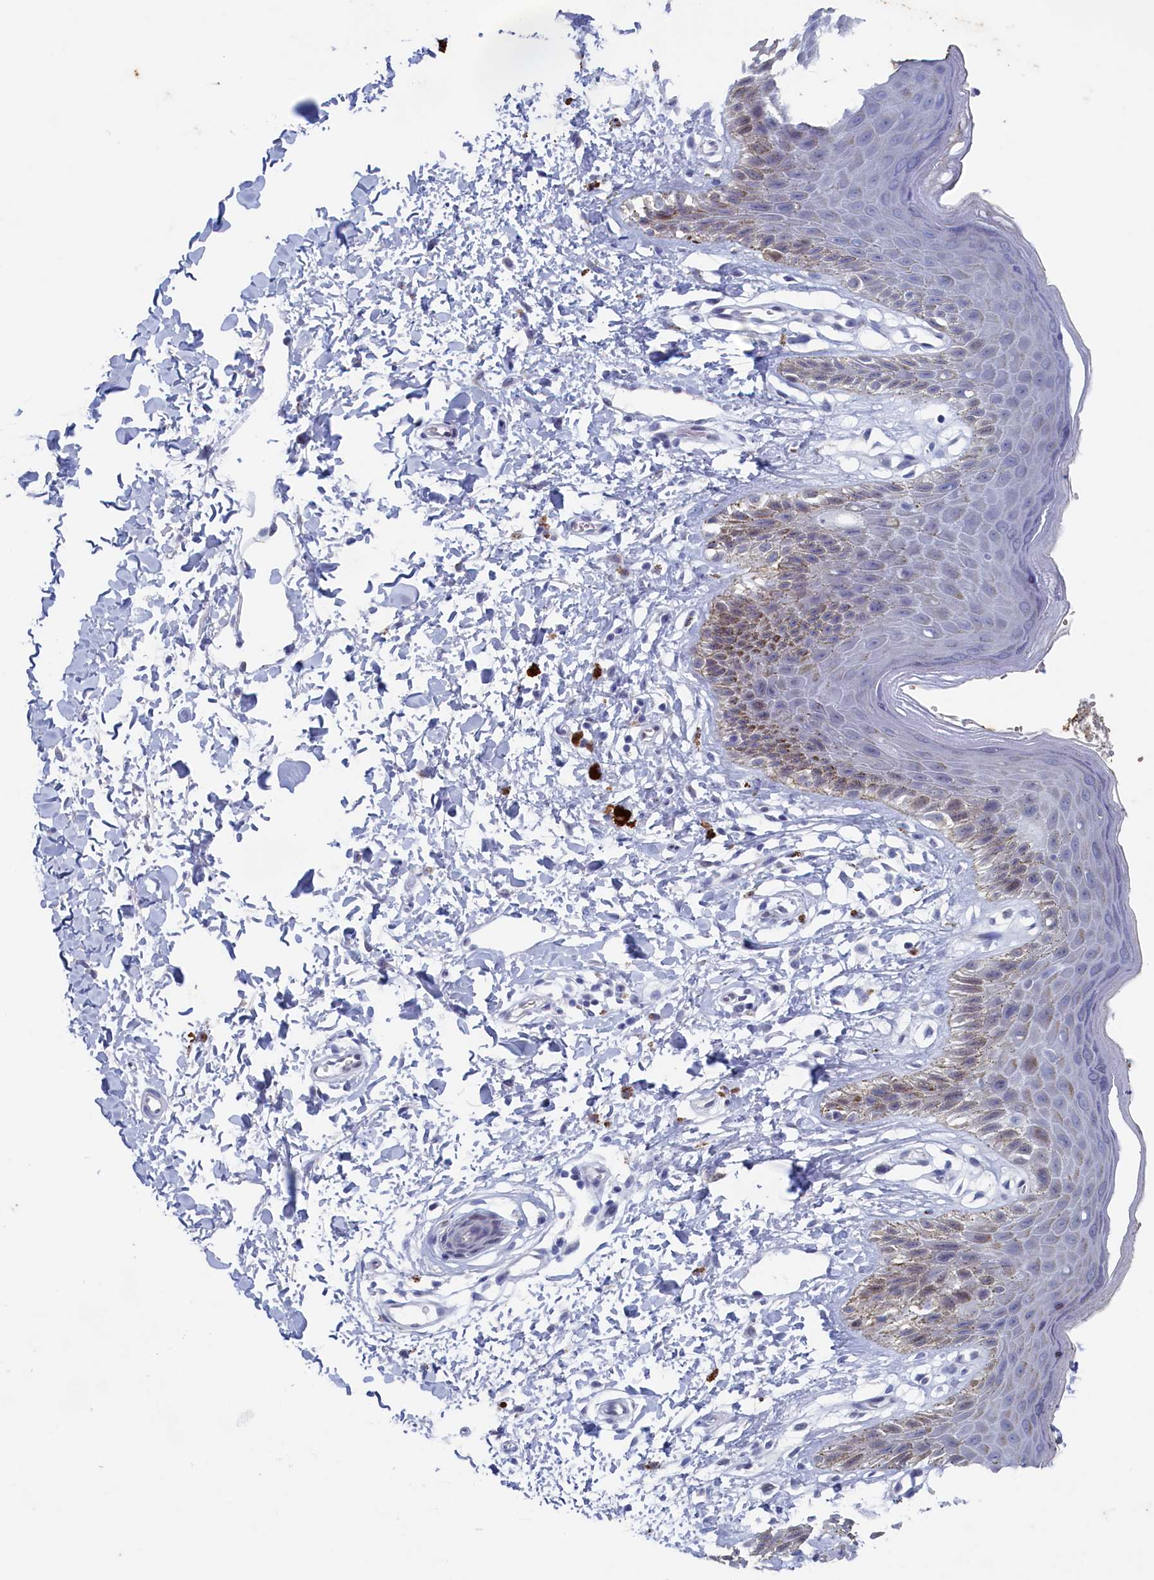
{"staining": {"intensity": "moderate", "quantity": "<25%", "location": "cytoplasmic/membranous,nuclear"}, "tissue": "skin", "cell_type": "Epidermal cells", "image_type": "normal", "snomed": [{"axis": "morphology", "description": "Normal tissue, NOS"}, {"axis": "topography", "description": "Anal"}], "caption": "Protein expression analysis of benign human skin reveals moderate cytoplasmic/membranous,nuclear expression in approximately <25% of epidermal cells.", "gene": "WDR76", "patient": {"sex": "male", "age": 44}}